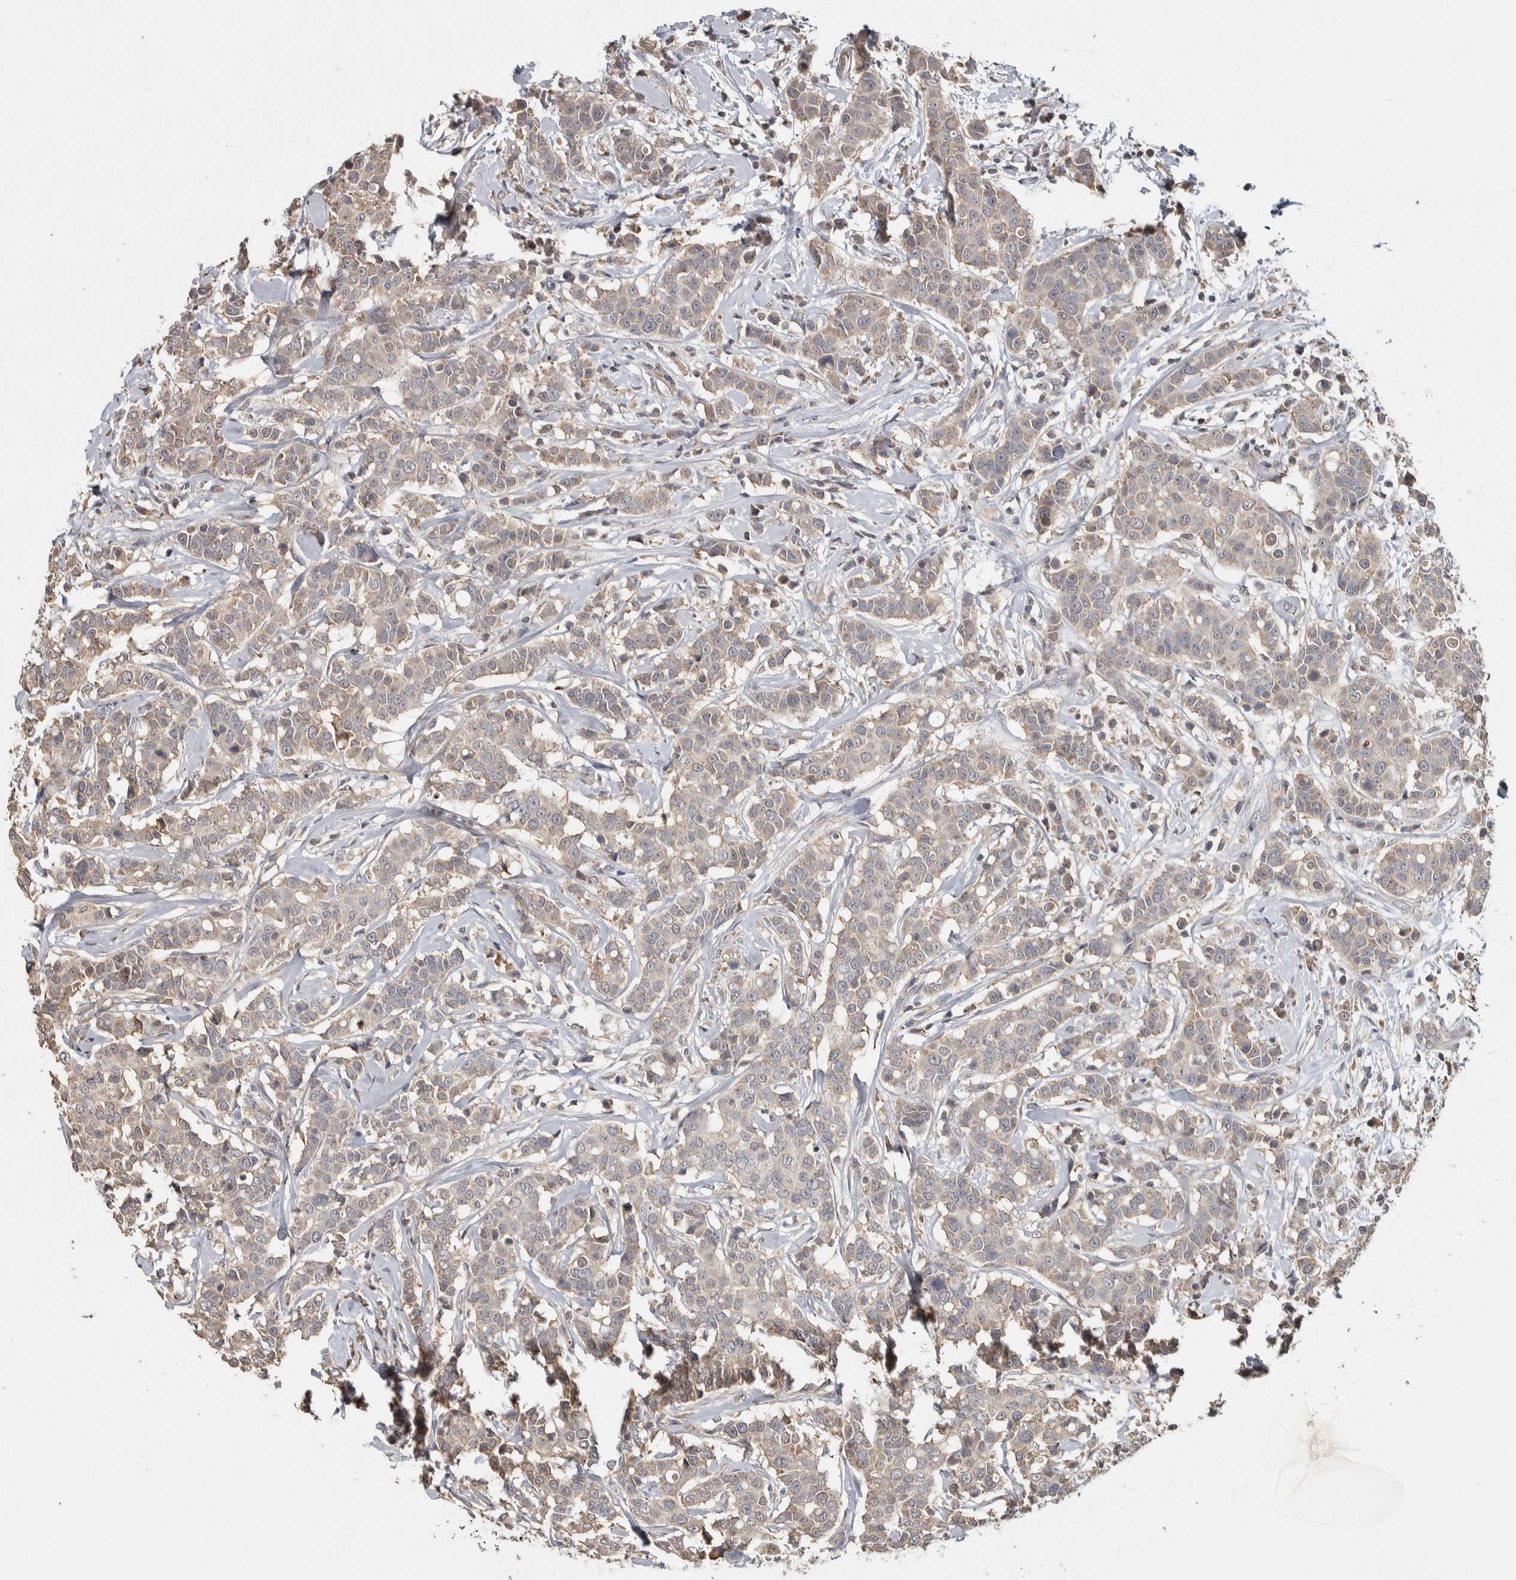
{"staining": {"intensity": "weak", "quantity": "25%-75%", "location": "cytoplasmic/membranous"}, "tissue": "breast cancer", "cell_type": "Tumor cells", "image_type": "cancer", "snomed": [{"axis": "morphology", "description": "Duct carcinoma"}, {"axis": "topography", "description": "Breast"}], "caption": "This micrograph demonstrates immunohistochemistry staining of intraductal carcinoma (breast), with low weak cytoplasmic/membranous expression in about 25%-75% of tumor cells.", "gene": "EIF3H", "patient": {"sex": "female", "age": 27}}